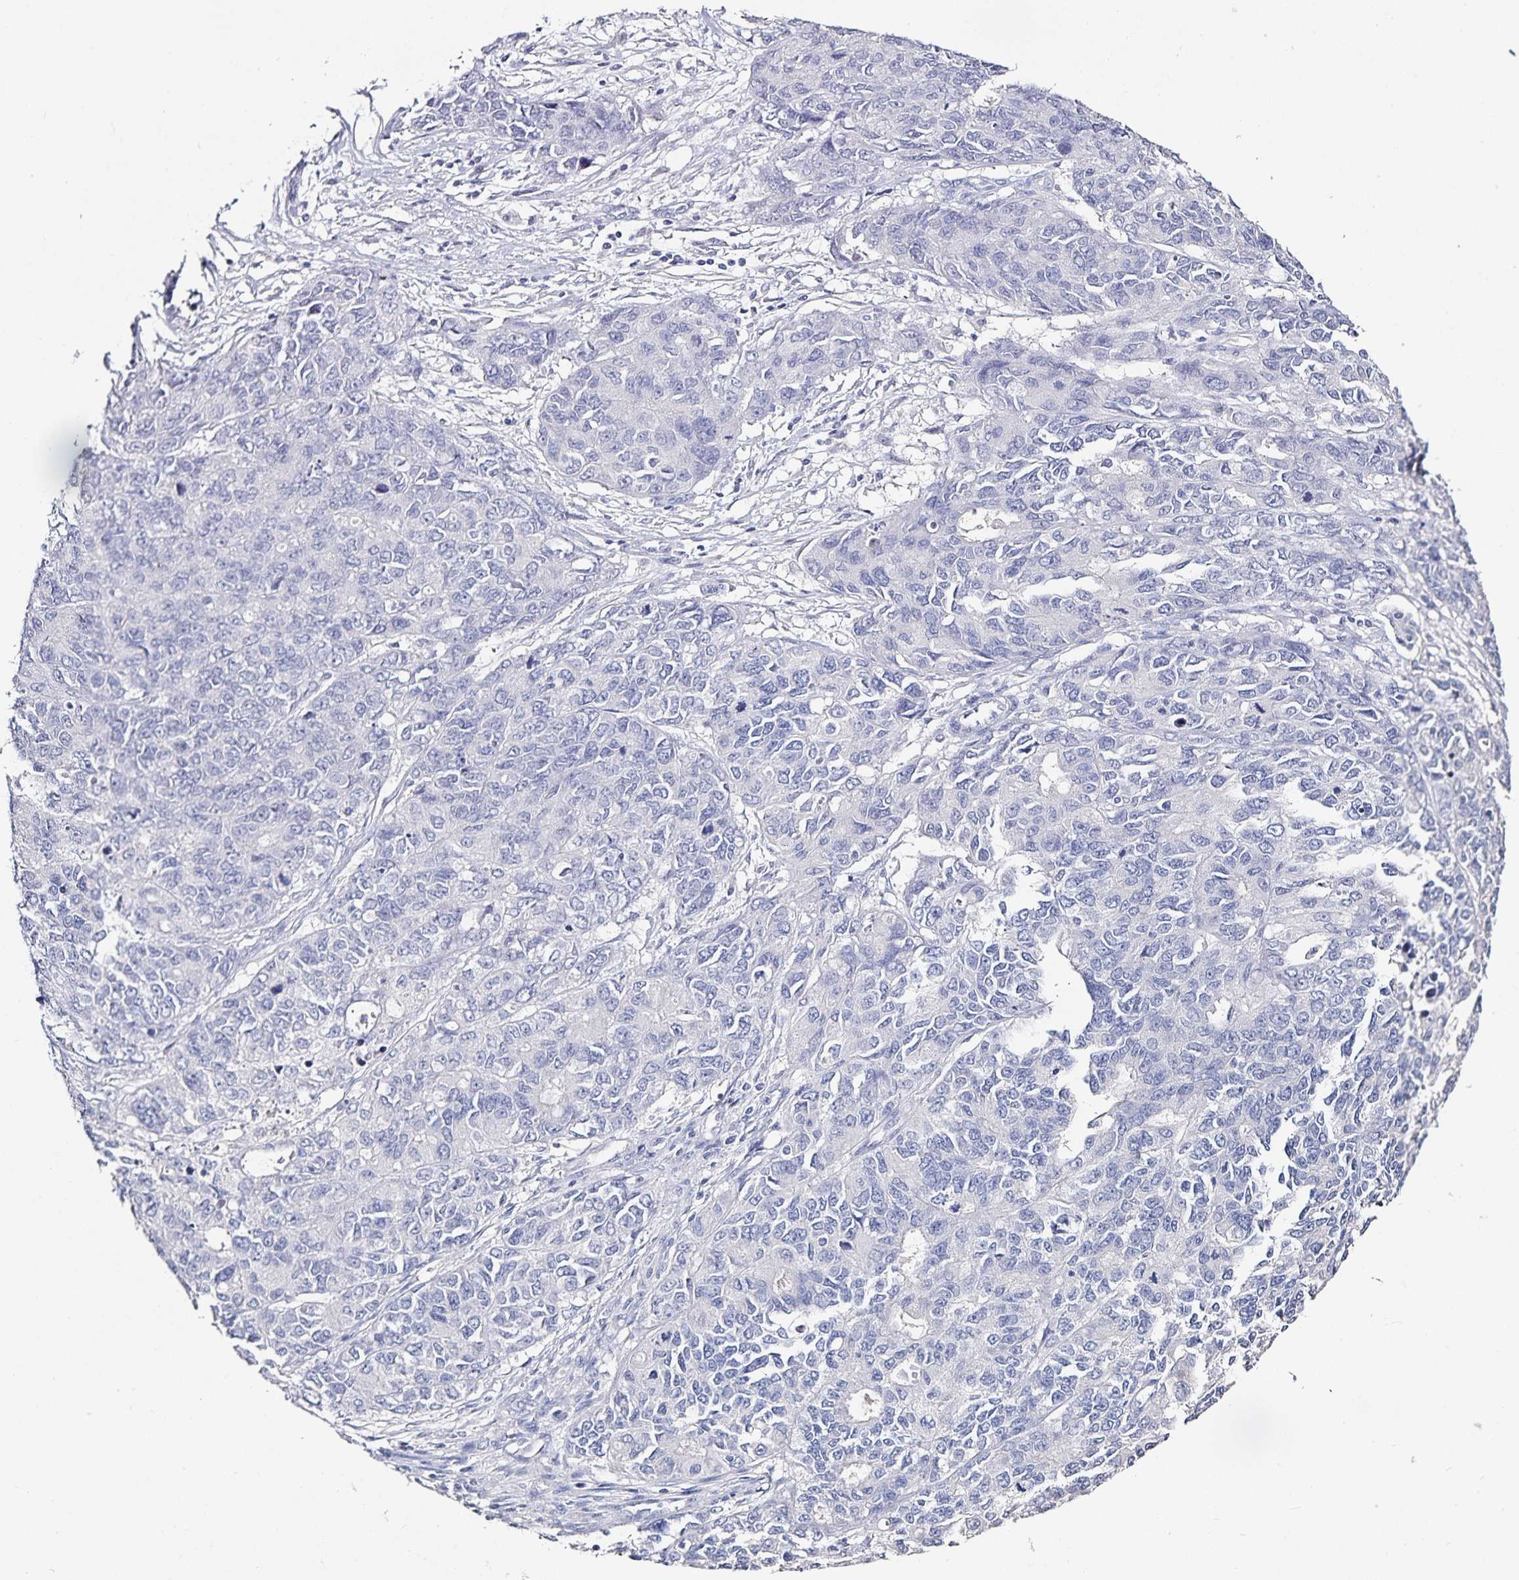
{"staining": {"intensity": "negative", "quantity": "none", "location": "none"}, "tissue": "endometrial cancer", "cell_type": "Tumor cells", "image_type": "cancer", "snomed": [{"axis": "morphology", "description": "Adenocarcinoma, NOS"}, {"axis": "topography", "description": "Uterus"}], "caption": "Immunohistochemistry (IHC) of endometrial cancer (adenocarcinoma) demonstrates no positivity in tumor cells.", "gene": "TTR", "patient": {"sex": "female", "age": 79}}